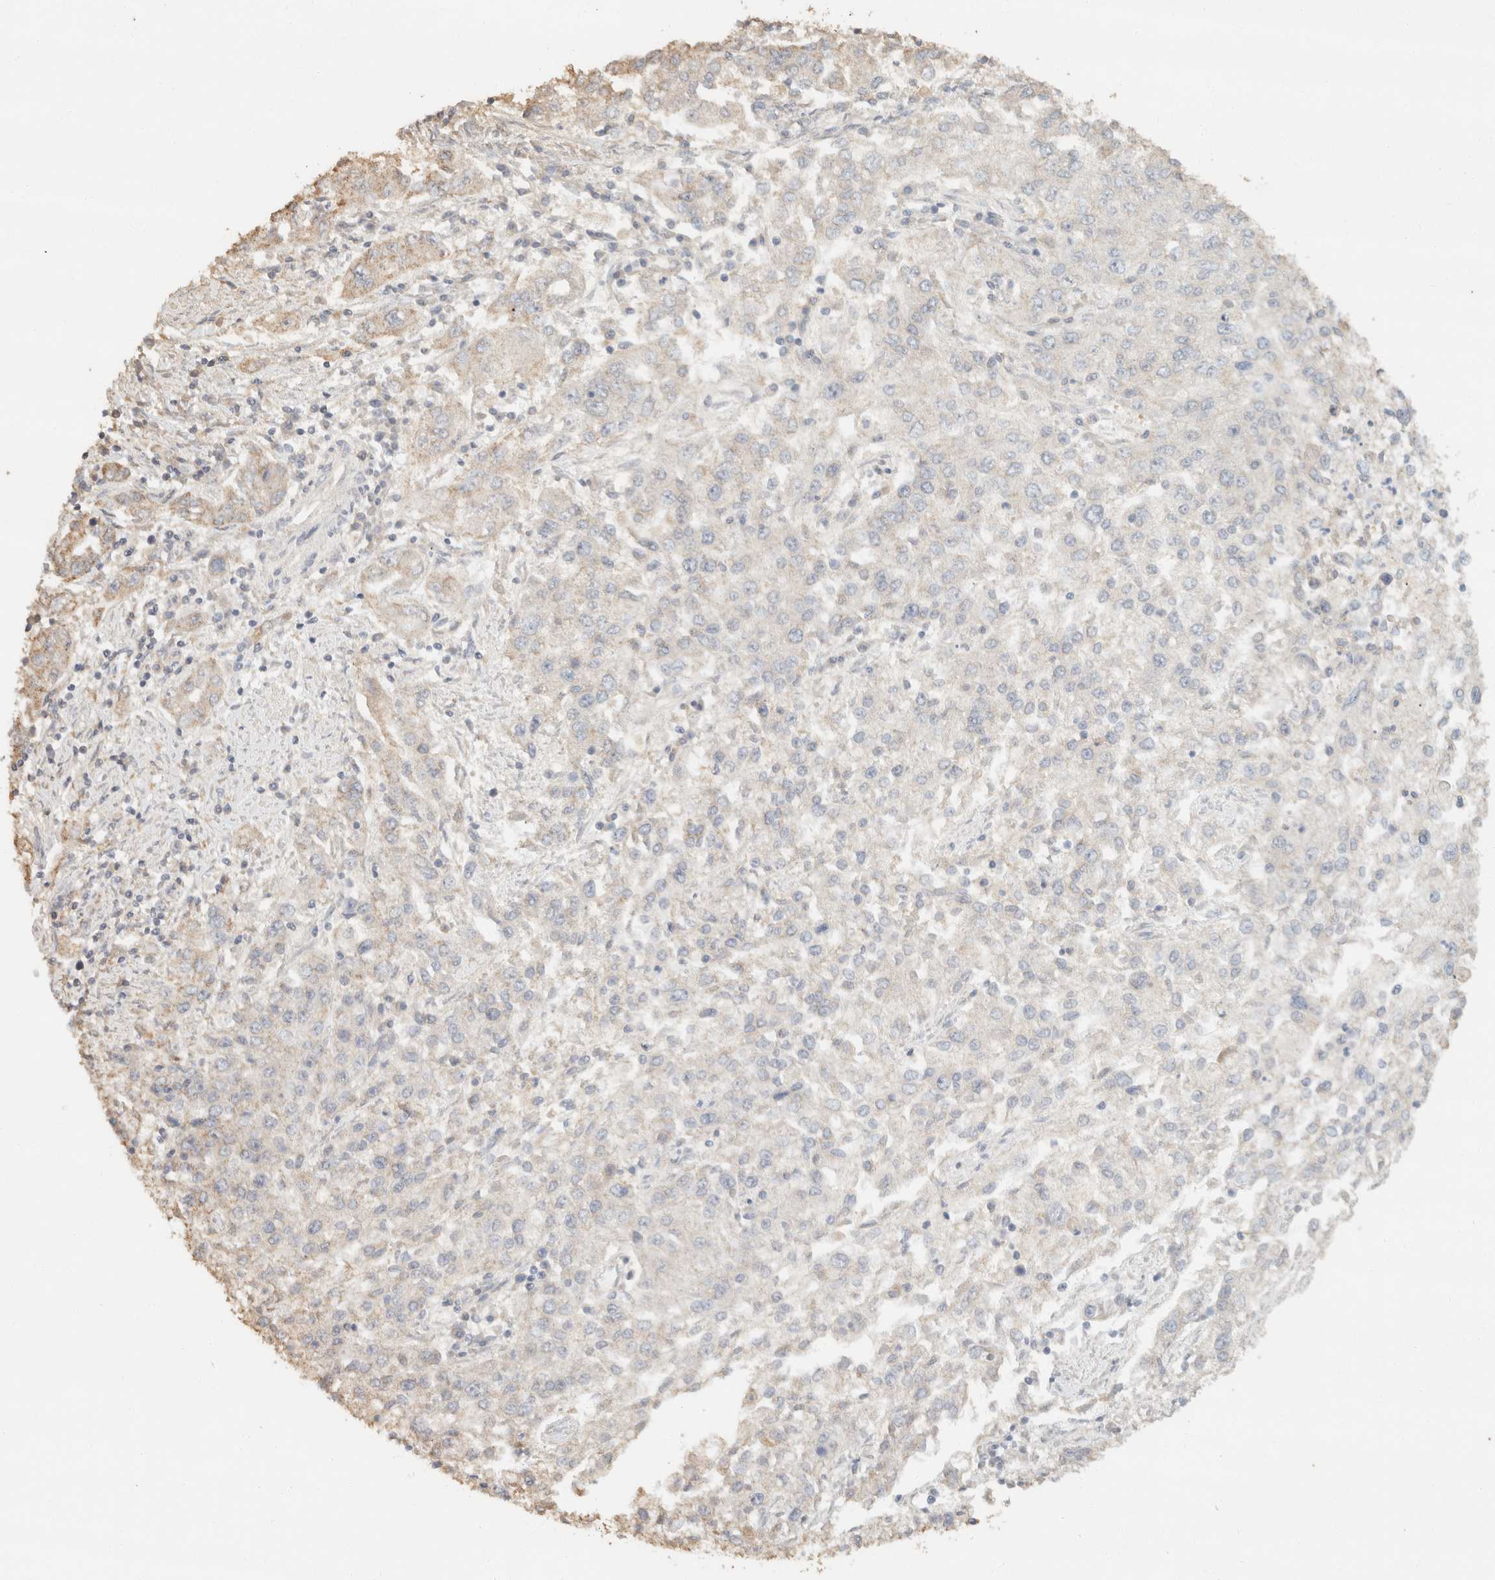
{"staining": {"intensity": "negative", "quantity": "none", "location": "none"}, "tissue": "endometrial cancer", "cell_type": "Tumor cells", "image_type": "cancer", "snomed": [{"axis": "morphology", "description": "Adenocarcinoma, NOS"}, {"axis": "topography", "description": "Endometrium"}], "caption": "IHC photomicrograph of human endometrial cancer stained for a protein (brown), which shows no positivity in tumor cells.", "gene": "TACC1", "patient": {"sex": "female", "age": 49}}